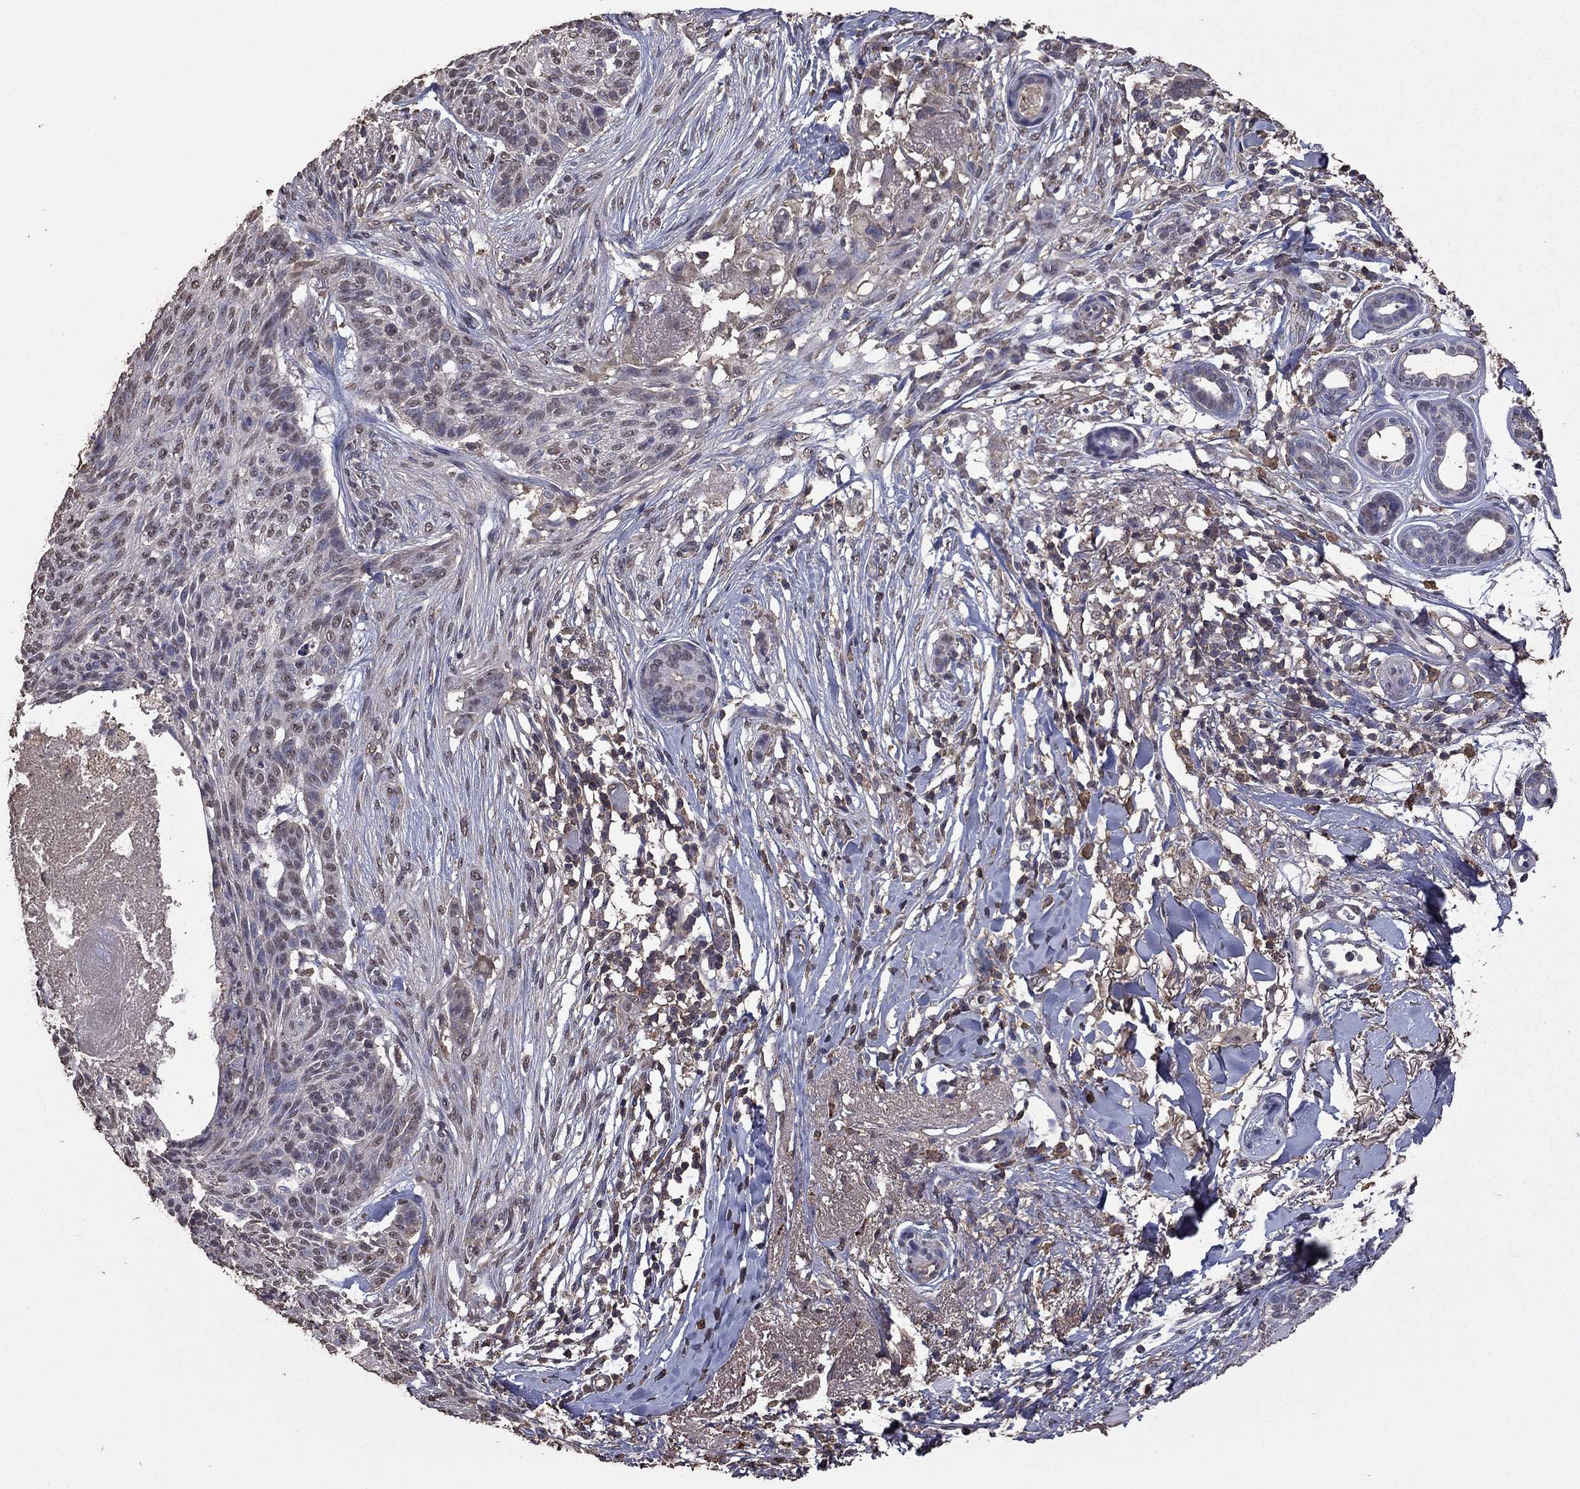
{"staining": {"intensity": "negative", "quantity": "none", "location": "none"}, "tissue": "skin cancer", "cell_type": "Tumor cells", "image_type": "cancer", "snomed": [{"axis": "morphology", "description": "Normal tissue, NOS"}, {"axis": "morphology", "description": "Basal cell carcinoma"}, {"axis": "topography", "description": "Skin"}], "caption": "Protein analysis of basal cell carcinoma (skin) demonstrates no significant staining in tumor cells. (Brightfield microscopy of DAB (3,3'-diaminobenzidine) IHC at high magnification).", "gene": "SERPINA5", "patient": {"sex": "male", "age": 84}}